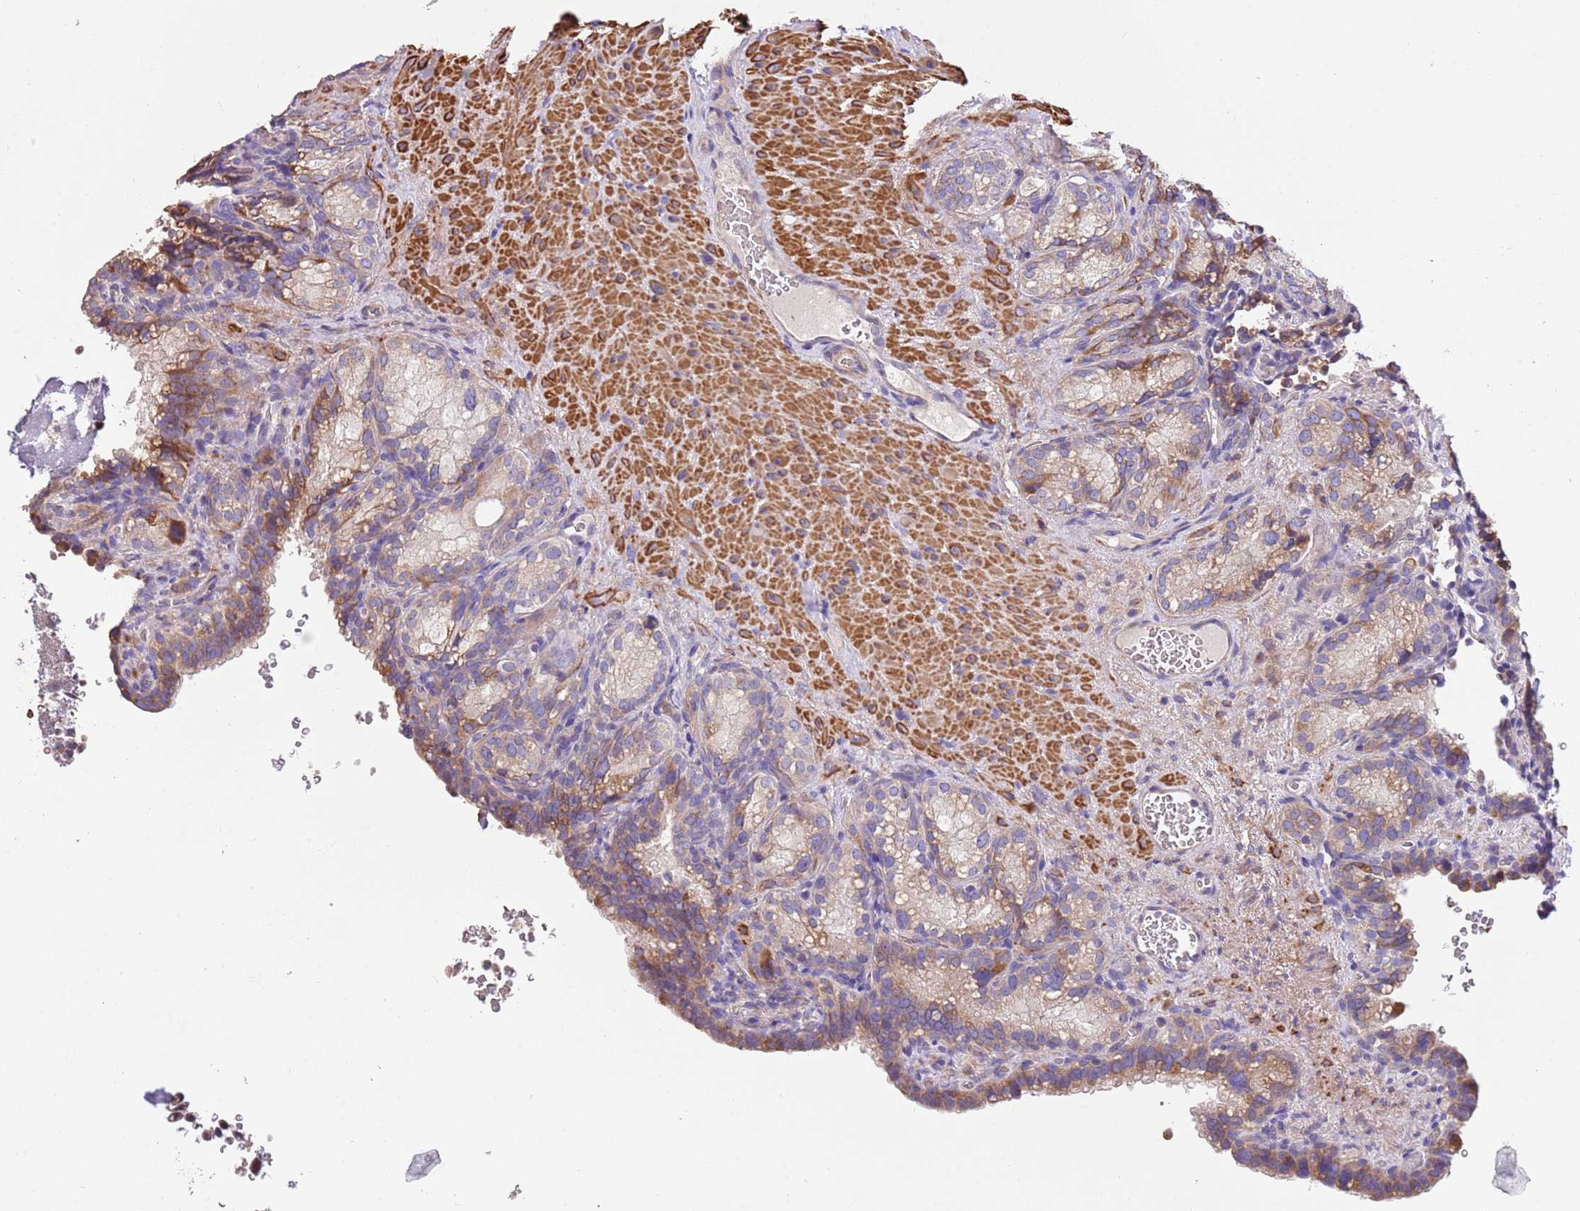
{"staining": {"intensity": "moderate", "quantity": "<25%", "location": "cytoplasmic/membranous"}, "tissue": "seminal vesicle", "cell_type": "Glandular cells", "image_type": "normal", "snomed": [{"axis": "morphology", "description": "Normal tissue, NOS"}, {"axis": "topography", "description": "Seminal veicle"}], "caption": "Protein analysis of benign seminal vesicle exhibits moderate cytoplasmic/membranous positivity in approximately <25% of glandular cells.", "gene": "PIGA", "patient": {"sex": "male", "age": 58}}